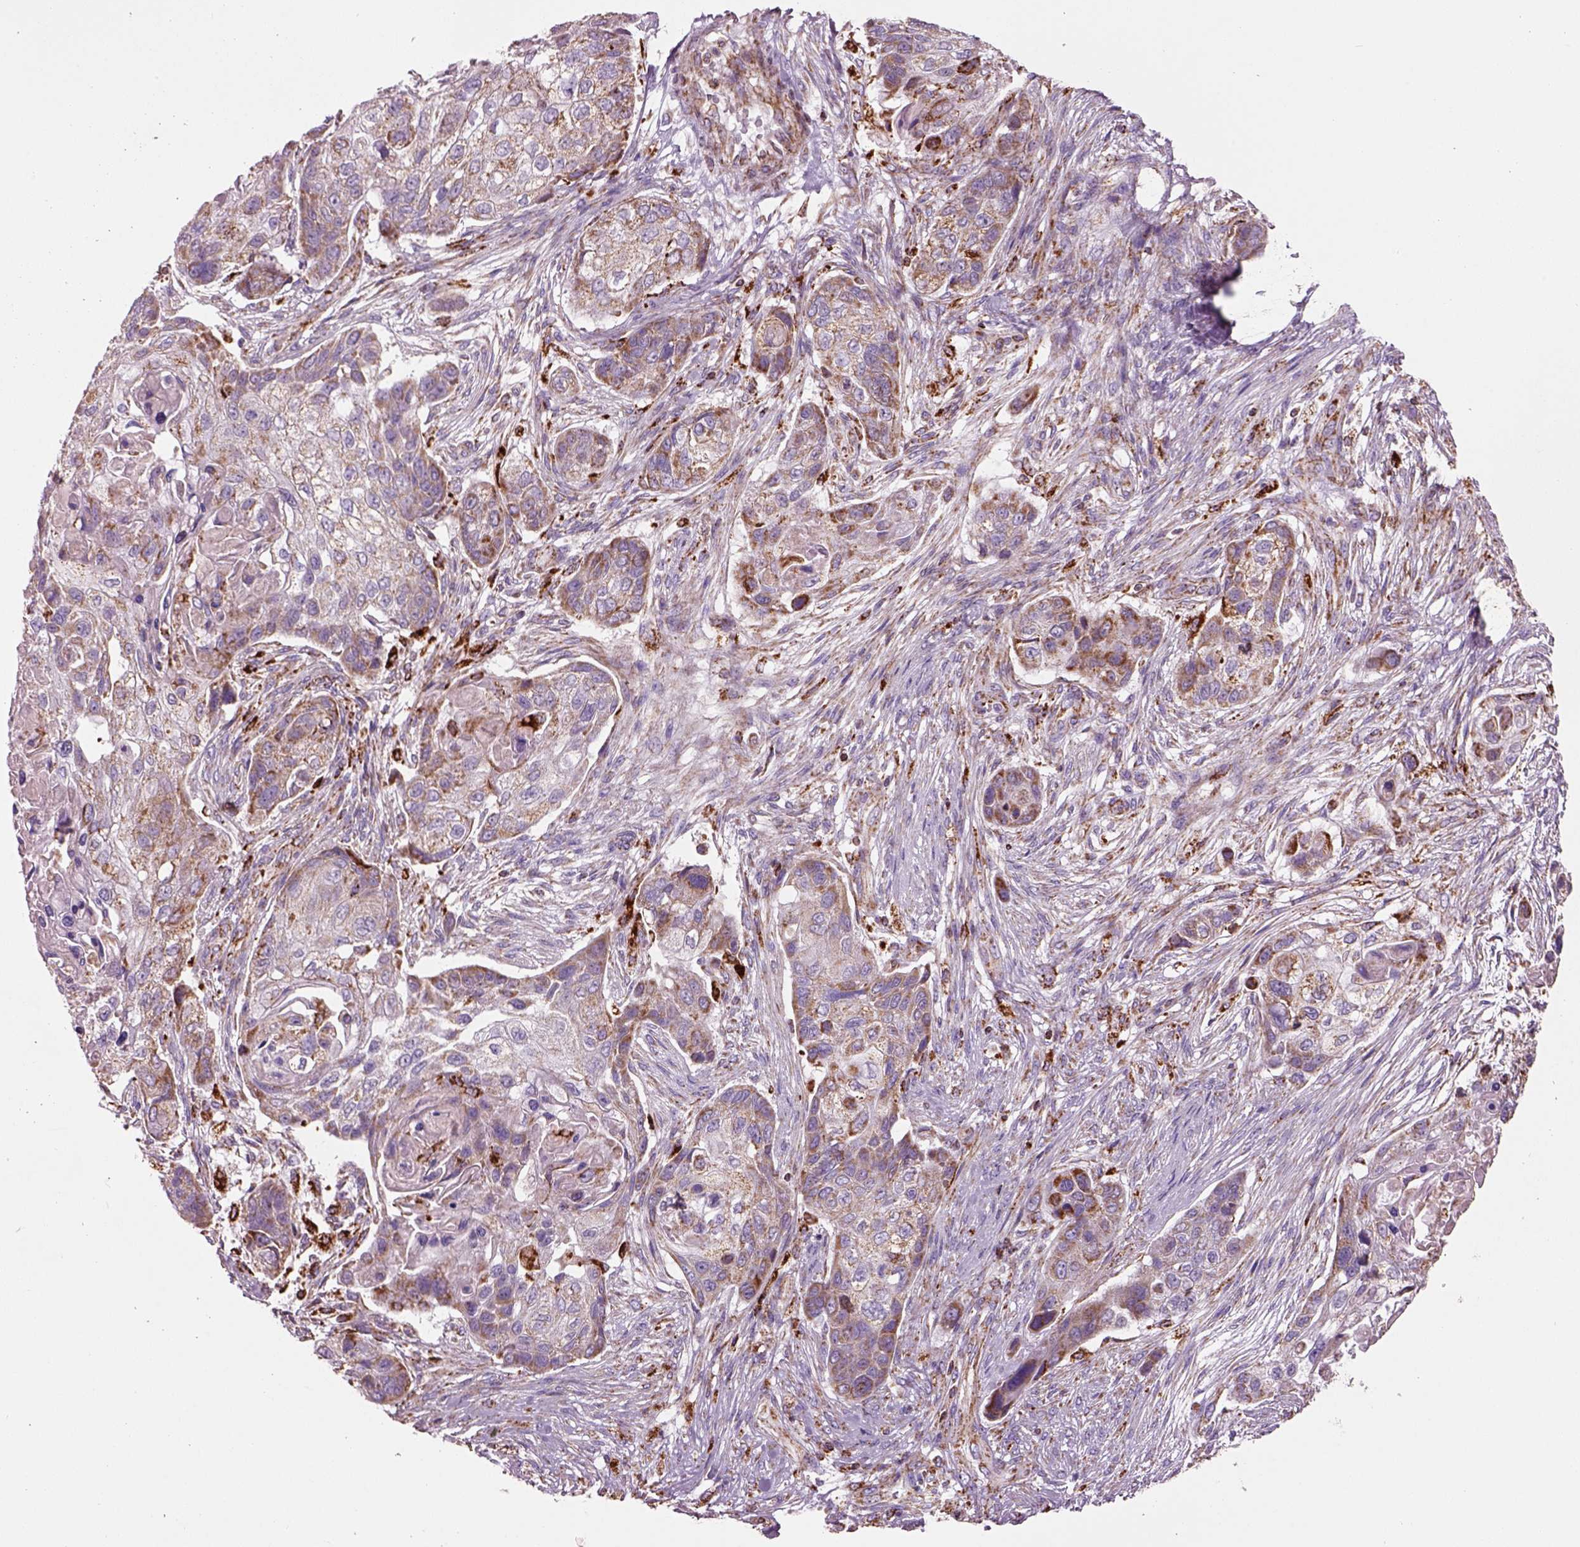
{"staining": {"intensity": "moderate", "quantity": ">75%", "location": "cytoplasmic/membranous"}, "tissue": "lung cancer", "cell_type": "Tumor cells", "image_type": "cancer", "snomed": [{"axis": "morphology", "description": "Squamous cell carcinoma, NOS"}, {"axis": "topography", "description": "Lung"}], "caption": "Human lung squamous cell carcinoma stained with a brown dye shows moderate cytoplasmic/membranous positive positivity in about >75% of tumor cells.", "gene": "SLC25A24", "patient": {"sex": "male", "age": 69}}